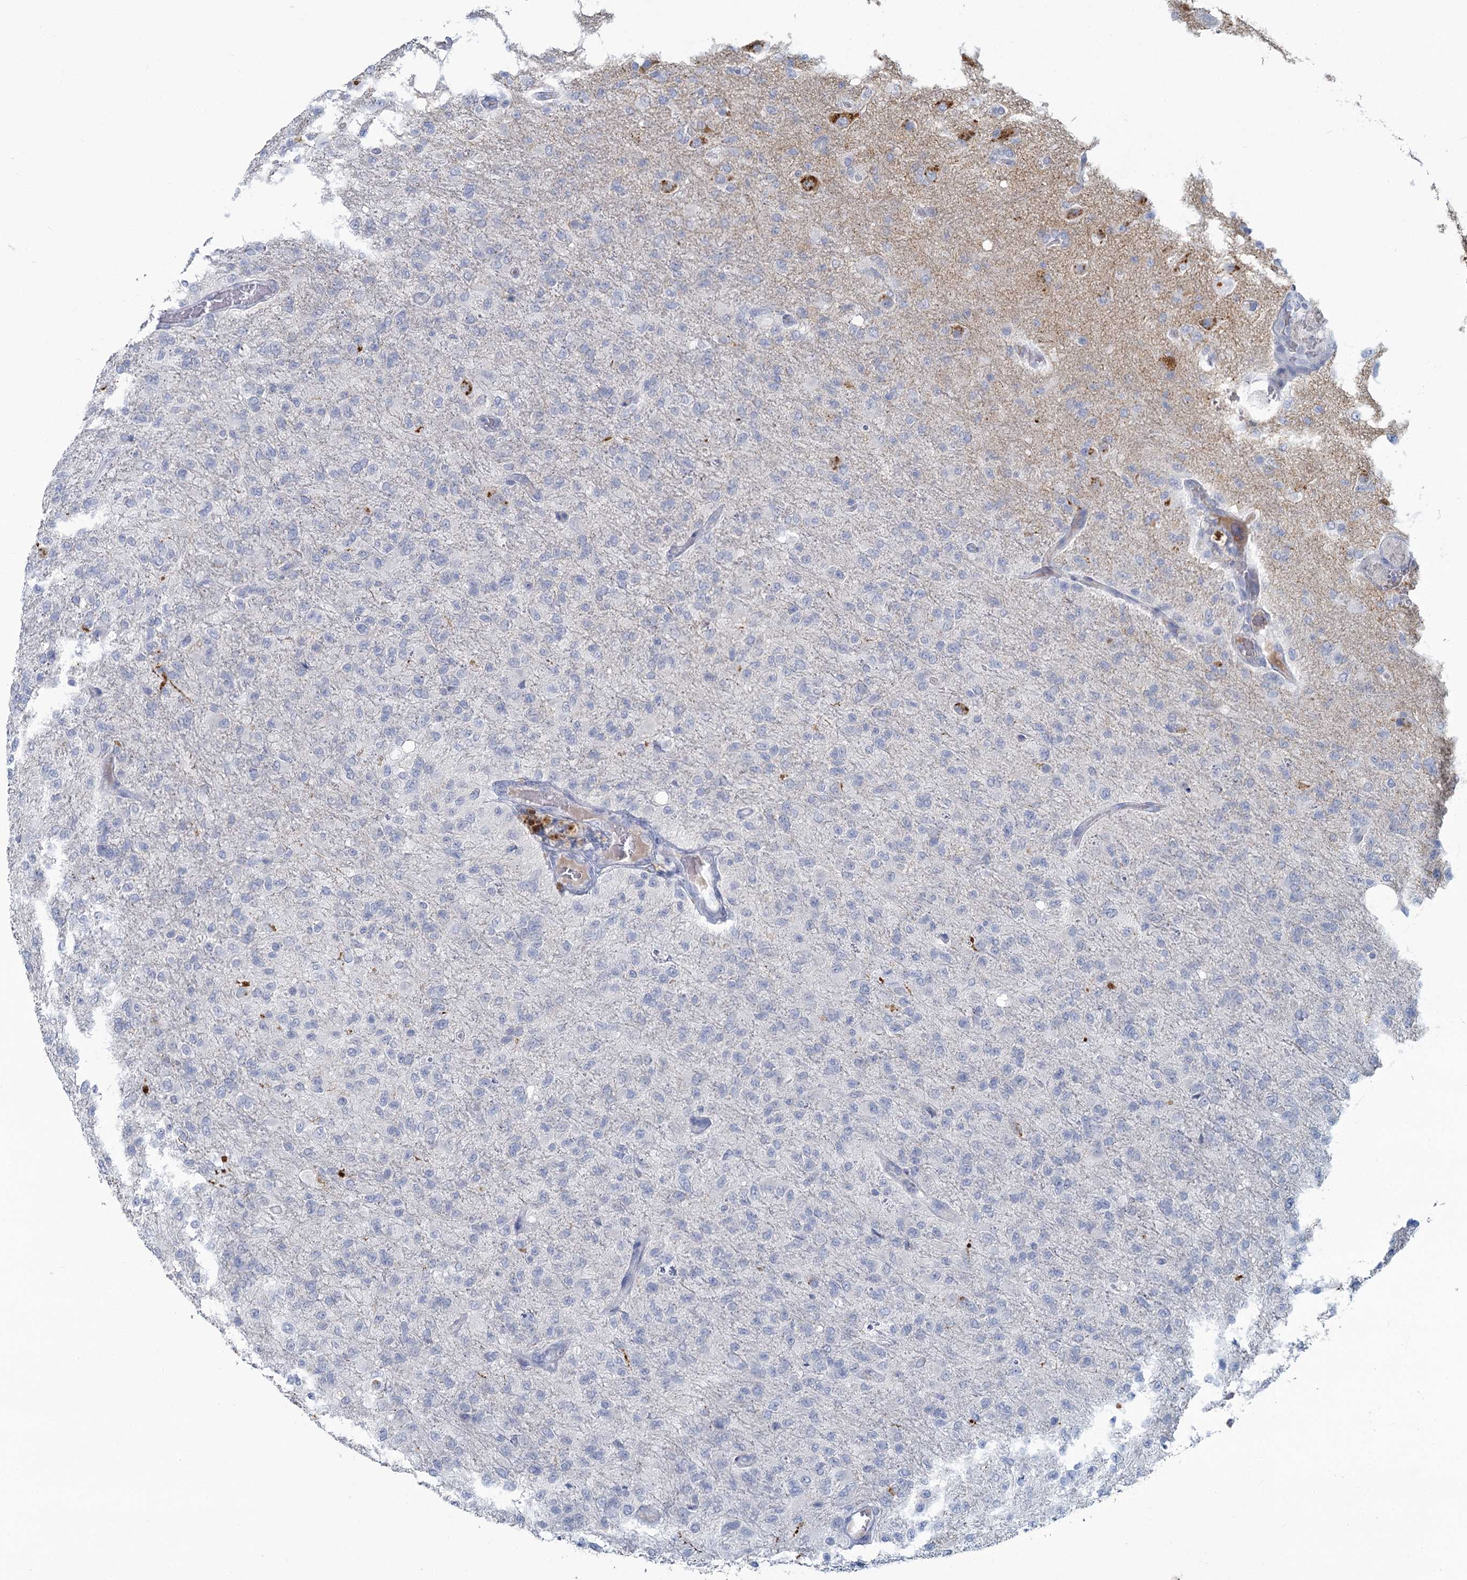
{"staining": {"intensity": "negative", "quantity": "none", "location": "none"}, "tissue": "glioma", "cell_type": "Tumor cells", "image_type": "cancer", "snomed": [{"axis": "morphology", "description": "Glioma, malignant, High grade"}, {"axis": "topography", "description": "Brain"}], "caption": "There is no significant staining in tumor cells of malignant glioma (high-grade).", "gene": "CHGA", "patient": {"sex": "female", "age": 74}}